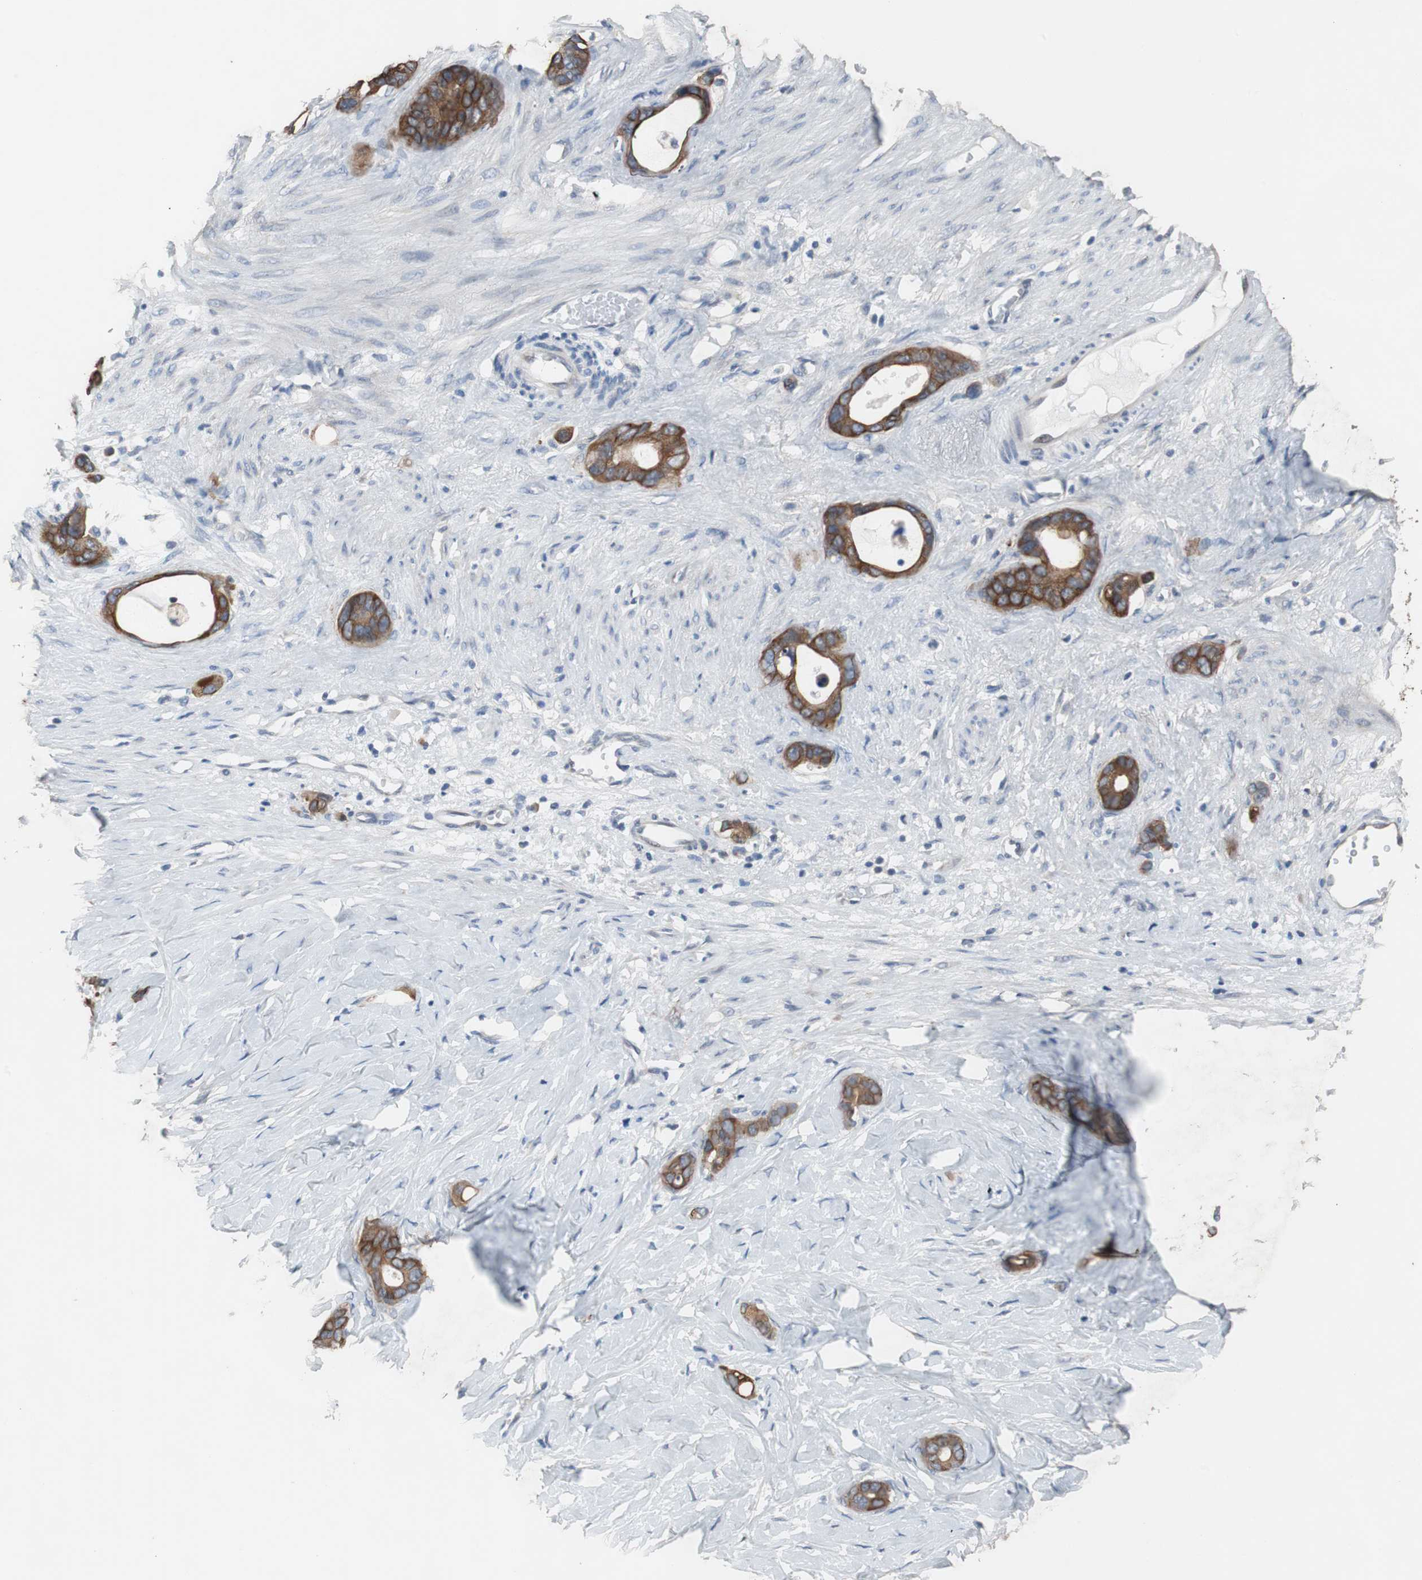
{"staining": {"intensity": "strong", "quantity": ">75%", "location": "cytoplasmic/membranous"}, "tissue": "stomach cancer", "cell_type": "Tumor cells", "image_type": "cancer", "snomed": [{"axis": "morphology", "description": "Adenocarcinoma, NOS"}, {"axis": "topography", "description": "Stomach"}], "caption": "Stomach cancer was stained to show a protein in brown. There is high levels of strong cytoplasmic/membranous staining in approximately >75% of tumor cells.", "gene": "USP10", "patient": {"sex": "female", "age": 75}}